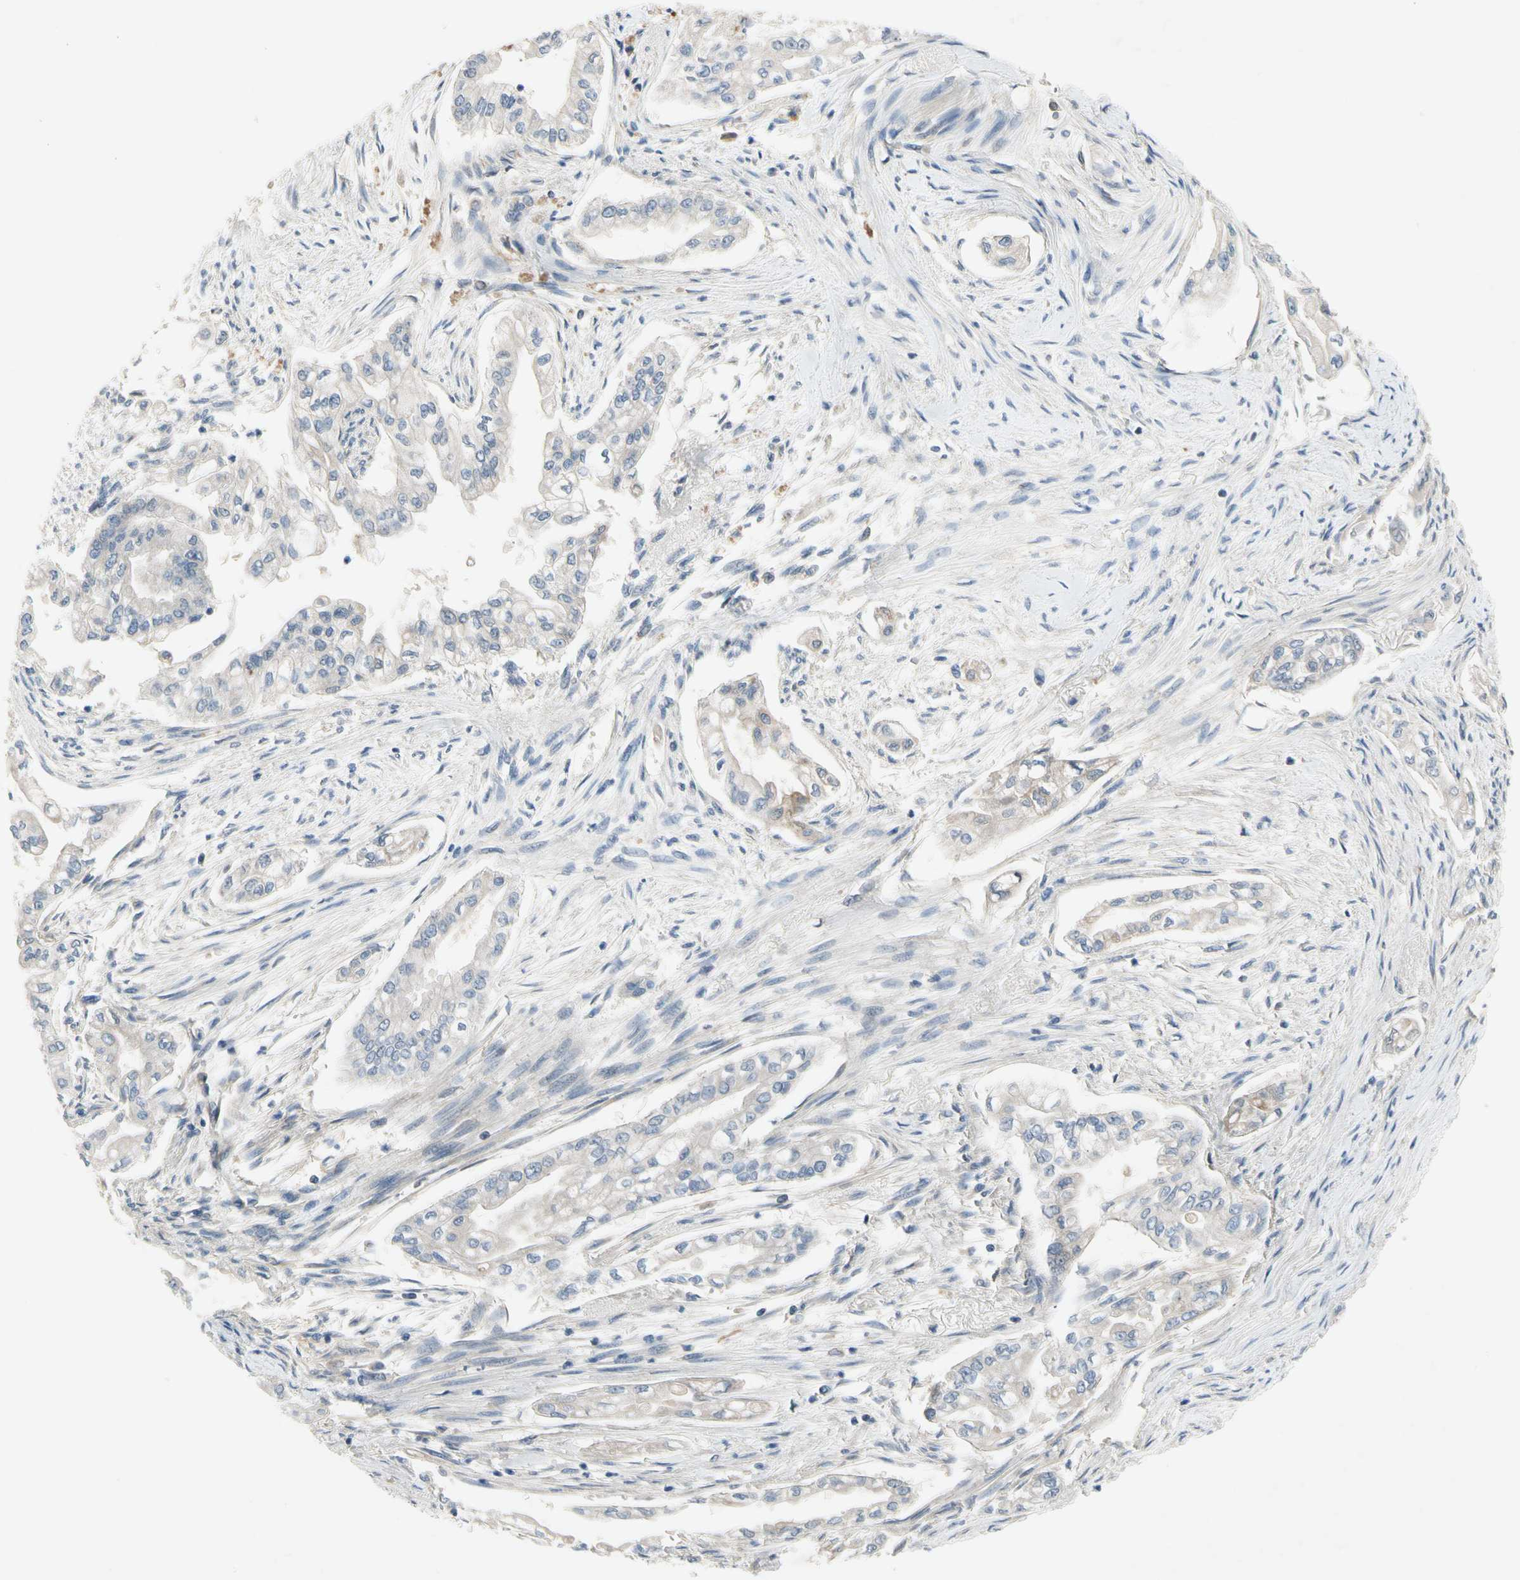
{"staining": {"intensity": "negative", "quantity": "none", "location": "none"}, "tissue": "pancreatic cancer", "cell_type": "Tumor cells", "image_type": "cancer", "snomed": [{"axis": "morphology", "description": "Normal tissue, NOS"}, {"axis": "topography", "description": "Pancreas"}], "caption": "Protein analysis of pancreatic cancer displays no significant expression in tumor cells.", "gene": "GAS6", "patient": {"sex": "male", "age": 42}}